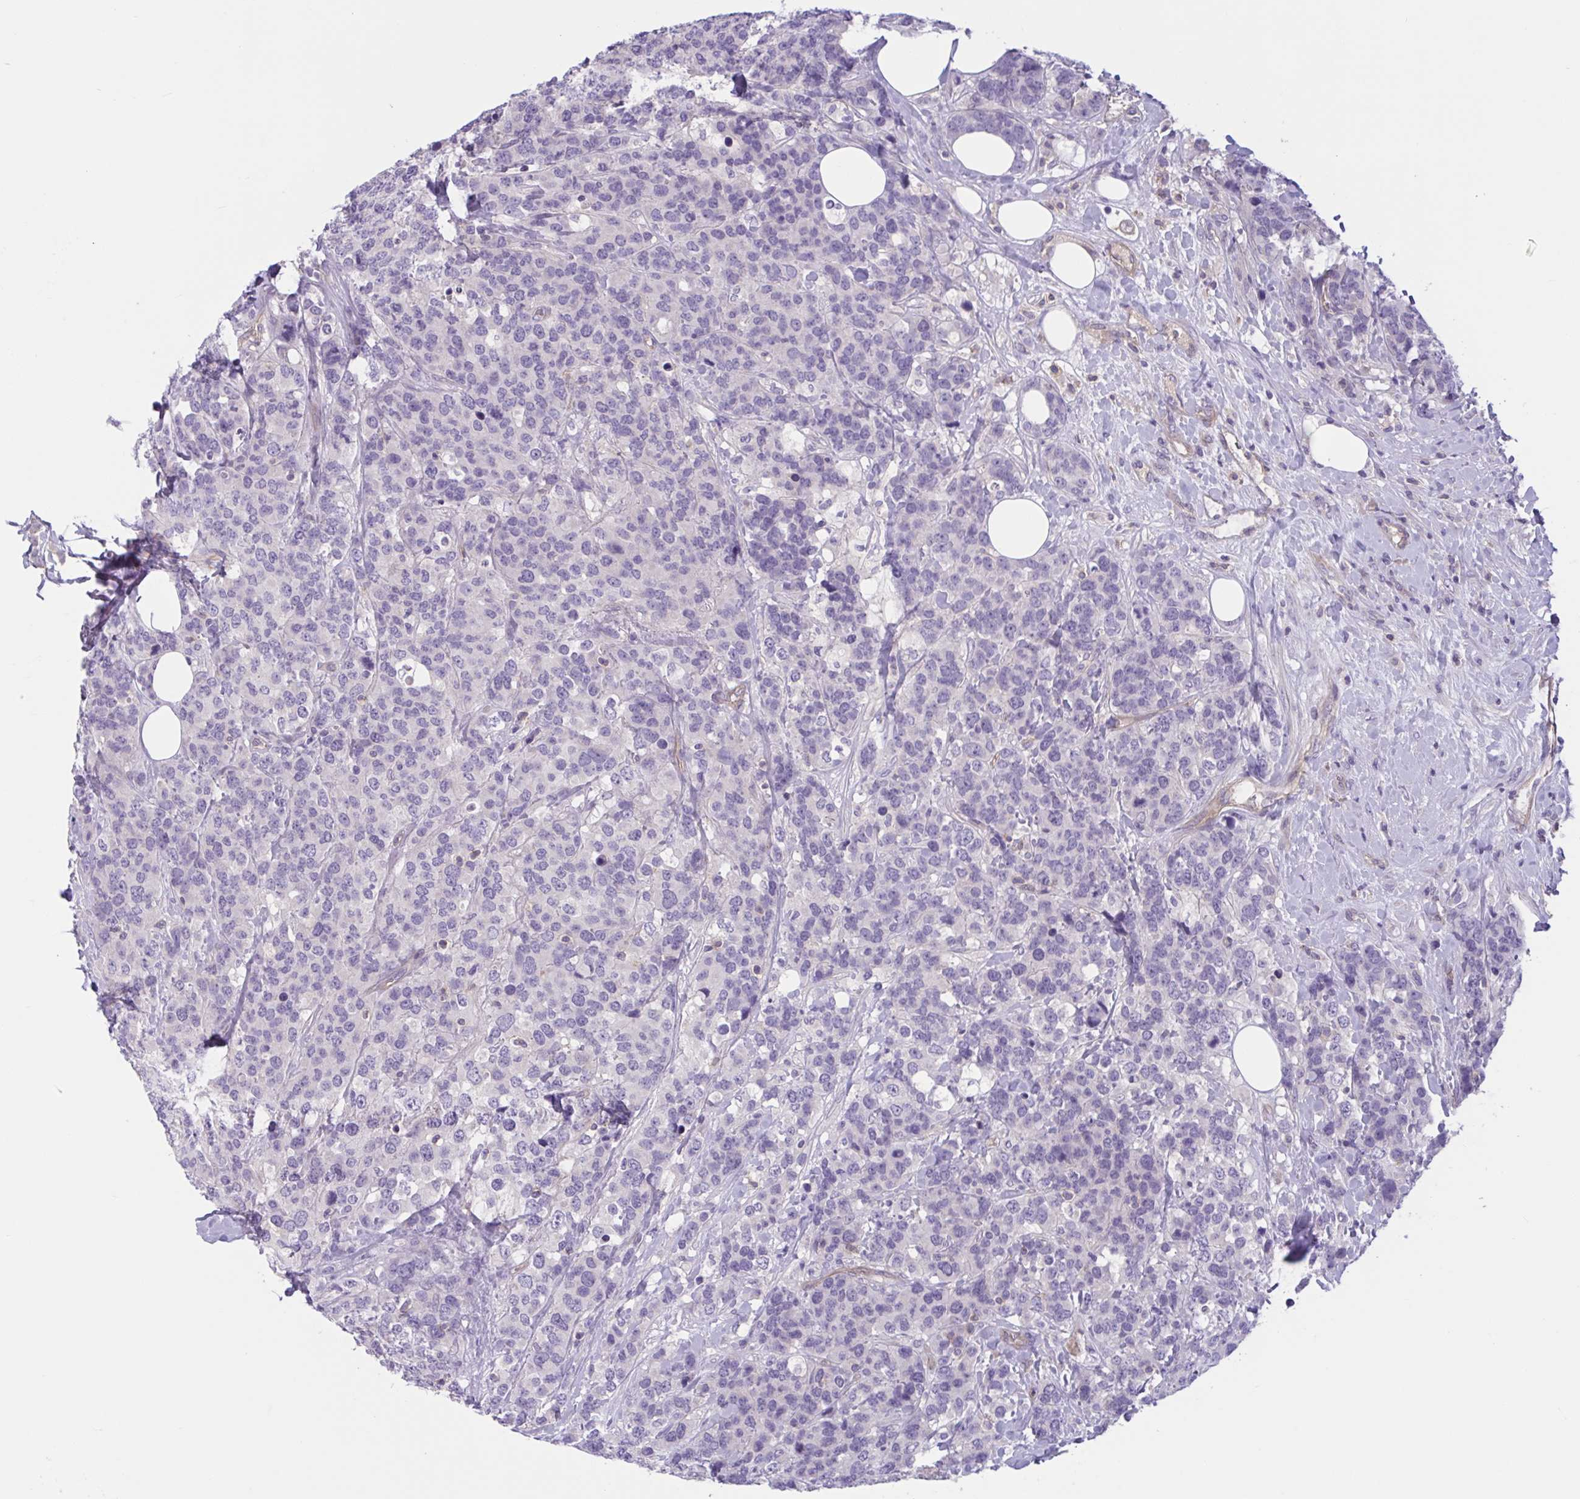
{"staining": {"intensity": "negative", "quantity": "none", "location": "none"}, "tissue": "breast cancer", "cell_type": "Tumor cells", "image_type": "cancer", "snomed": [{"axis": "morphology", "description": "Lobular carcinoma"}, {"axis": "topography", "description": "Breast"}], "caption": "High magnification brightfield microscopy of breast lobular carcinoma stained with DAB (brown) and counterstained with hematoxylin (blue): tumor cells show no significant staining.", "gene": "TTC7B", "patient": {"sex": "female", "age": 59}}